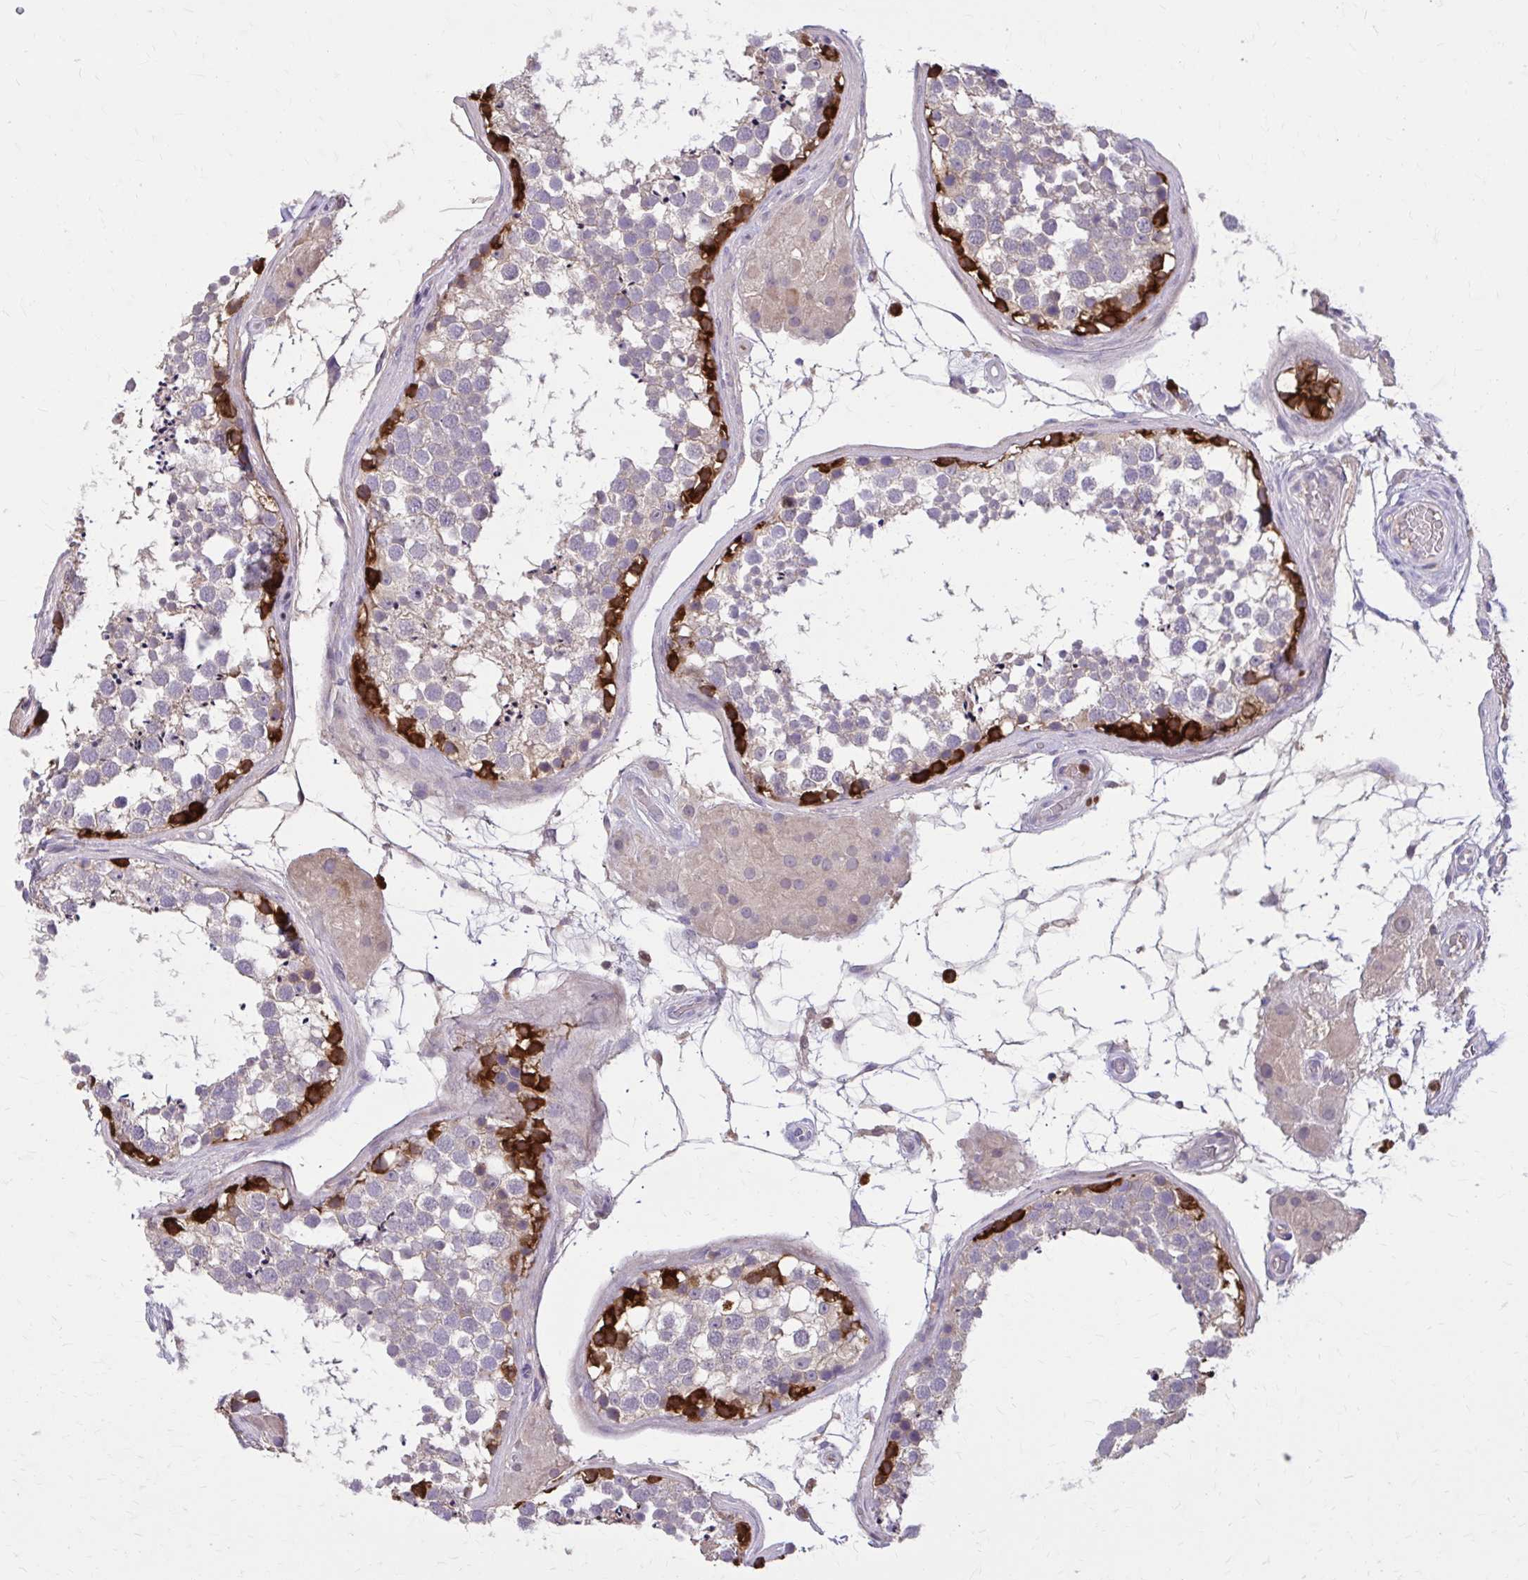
{"staining": {"intensity": "strong", "quantity": "<25%", "location": "cytoplasmic/membranous"}, "tissue": "testis", "cell_type": "Cells in seminiferous ducts", "image_type": "normal", "snomed": [{"axis": "morphology", "description": "Normal tissue, NOS"}, {"axis": "morphology", "description": "Seminoma, NOS"}, {"axis": "topography", "description": "Testis"}], "caption": "Cells in seminiferous ducts exhibit strong cytoplasmic/membranous staining in approximately <25% of cells in benign testis.", "gene": "NRBF2", "patient": {"sex": "male", "age": 65}}